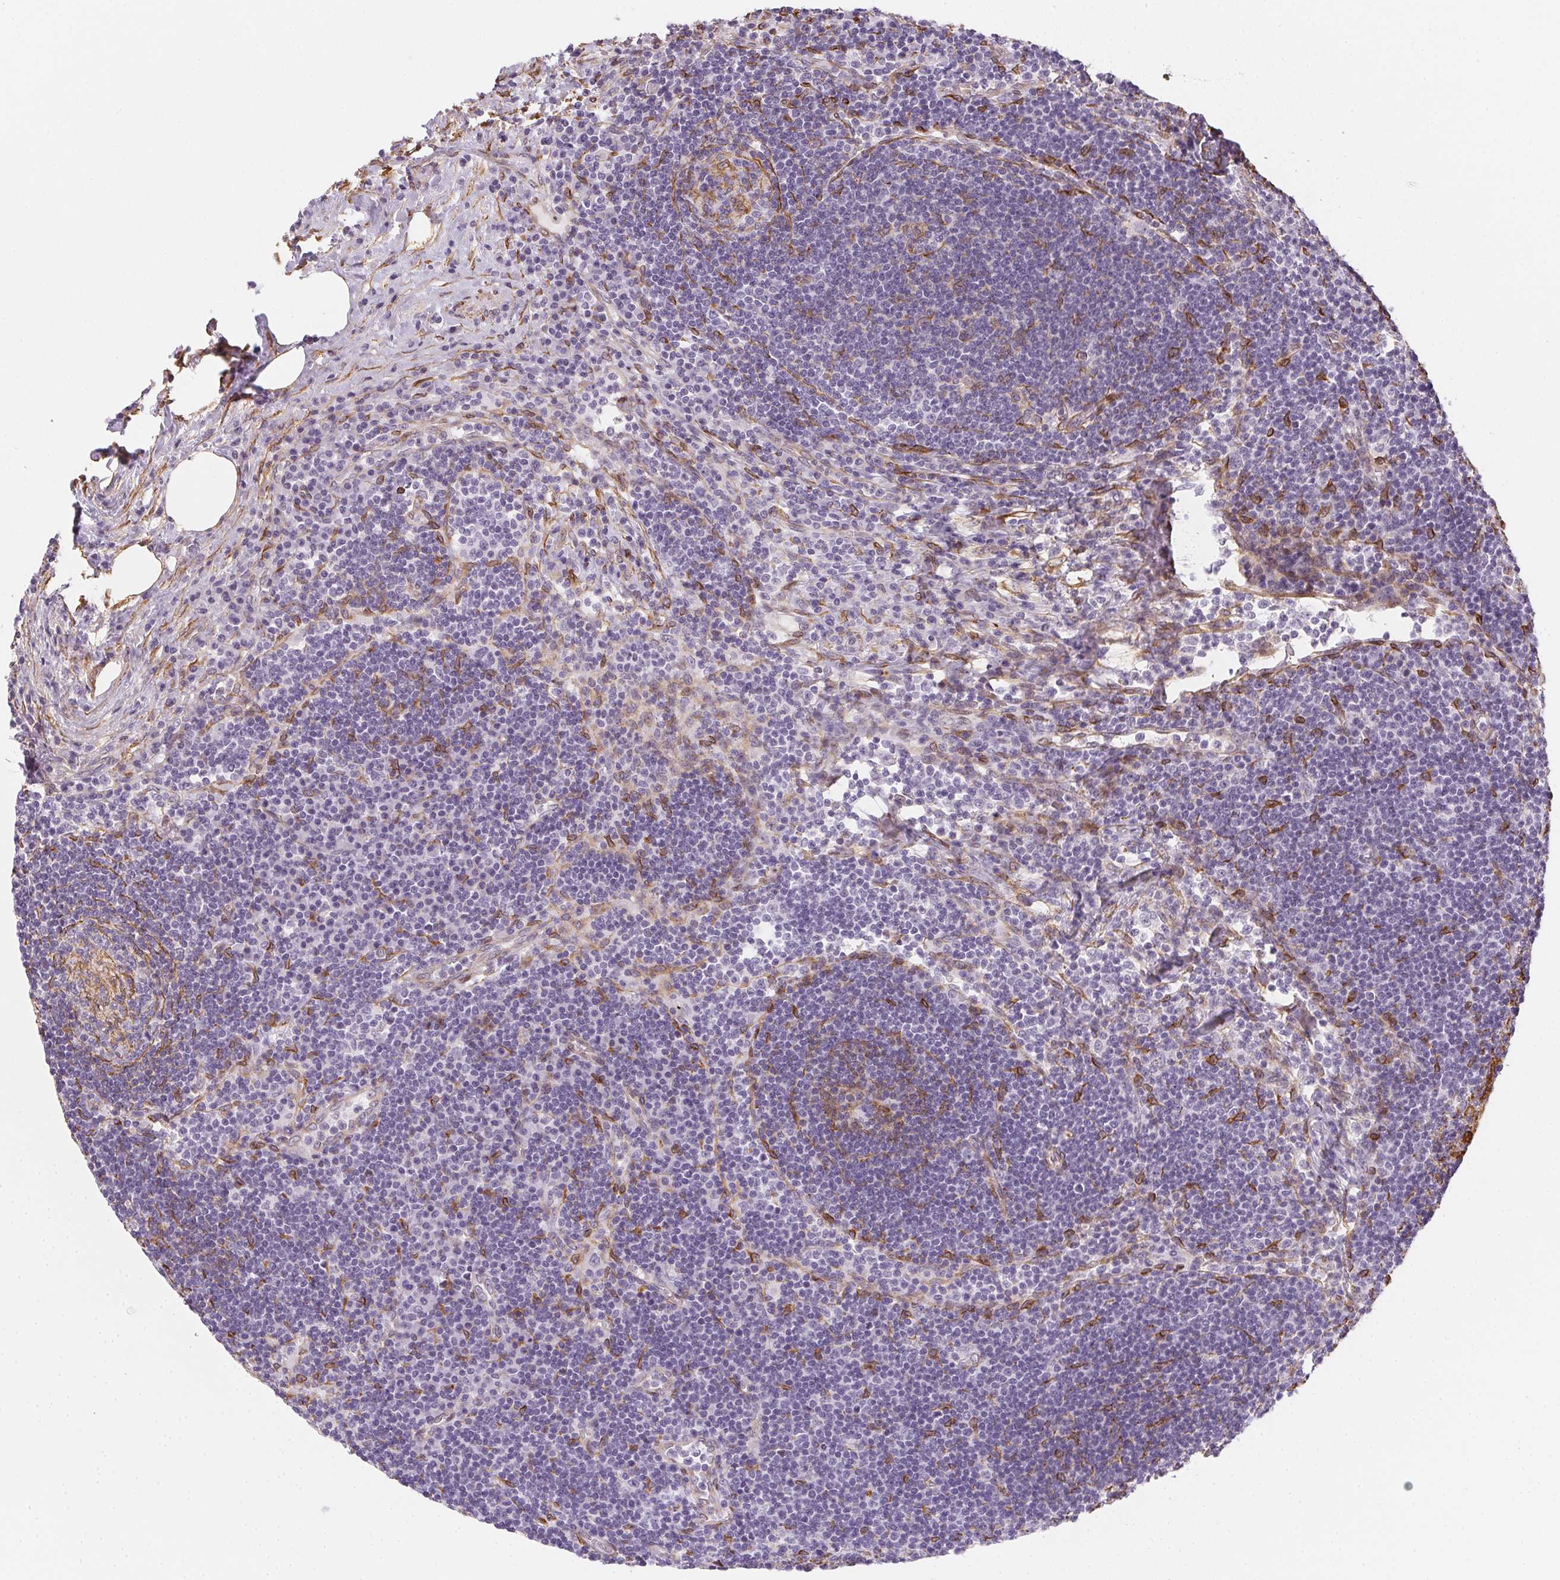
{"staining": {"intensity": "moderate", "quantity": "<25%", "location": "cytoplasmic/membranous"}, "tissue": "lymph node", "cell_type": "Germinal center cells", "image_type": "normal", "snomed": [{"axis": "morphology", "description": "Normal tissue, NOS"}, {"axis": "topography", "description": "Lymph node"}], "caption": "Approximately <25% of germinal center cells in unremarkable human lymph node exhibit moderate cytoplasmic/membranous protein positivity as visualized by brown immunohistochemical staining.", "gene": "RSBN1", "patient": {"sex": "male", "age": 67}}